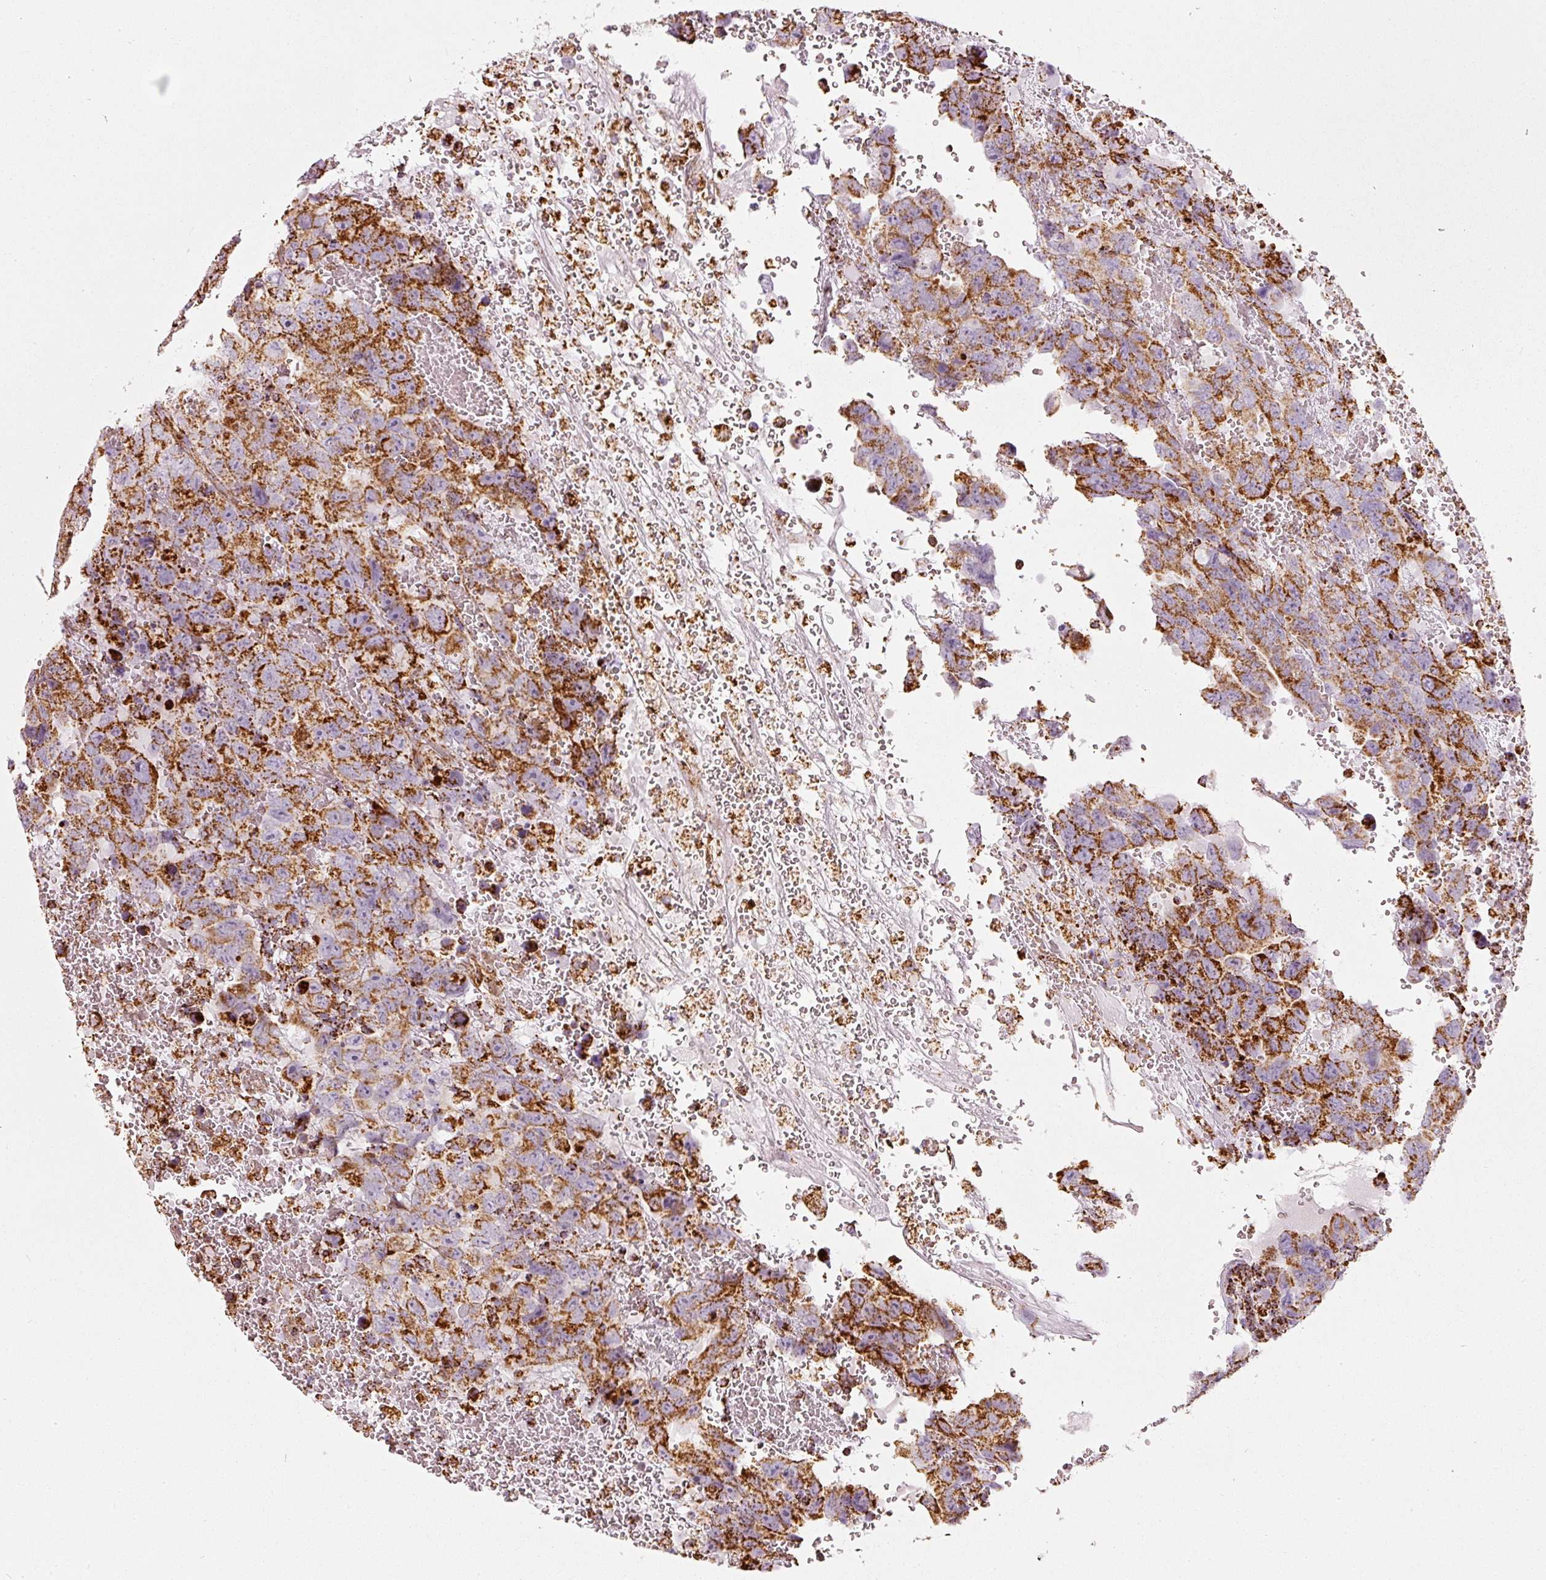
{"staining": {"intensity": "strong", "quantity": ">75%", "location": "cytoplasmic/membranous"}, "tissue": "testis cancer", "cell_type": "Tumor cells", "image_type": "cancer", "snomed": [{"axis": "morphology", "description": "Carcinoma, Embryonal, NOS"}, {"axis": "topography", "description": "Testis"}], "caption": "The immunohistochemical stain highlights strong cytoplasmic/membranous expression in tumor cells of testis embryonal carcinoma tissue.", "gene": "MT-CO2", "patient": {"sex": "male", "age": 45}}